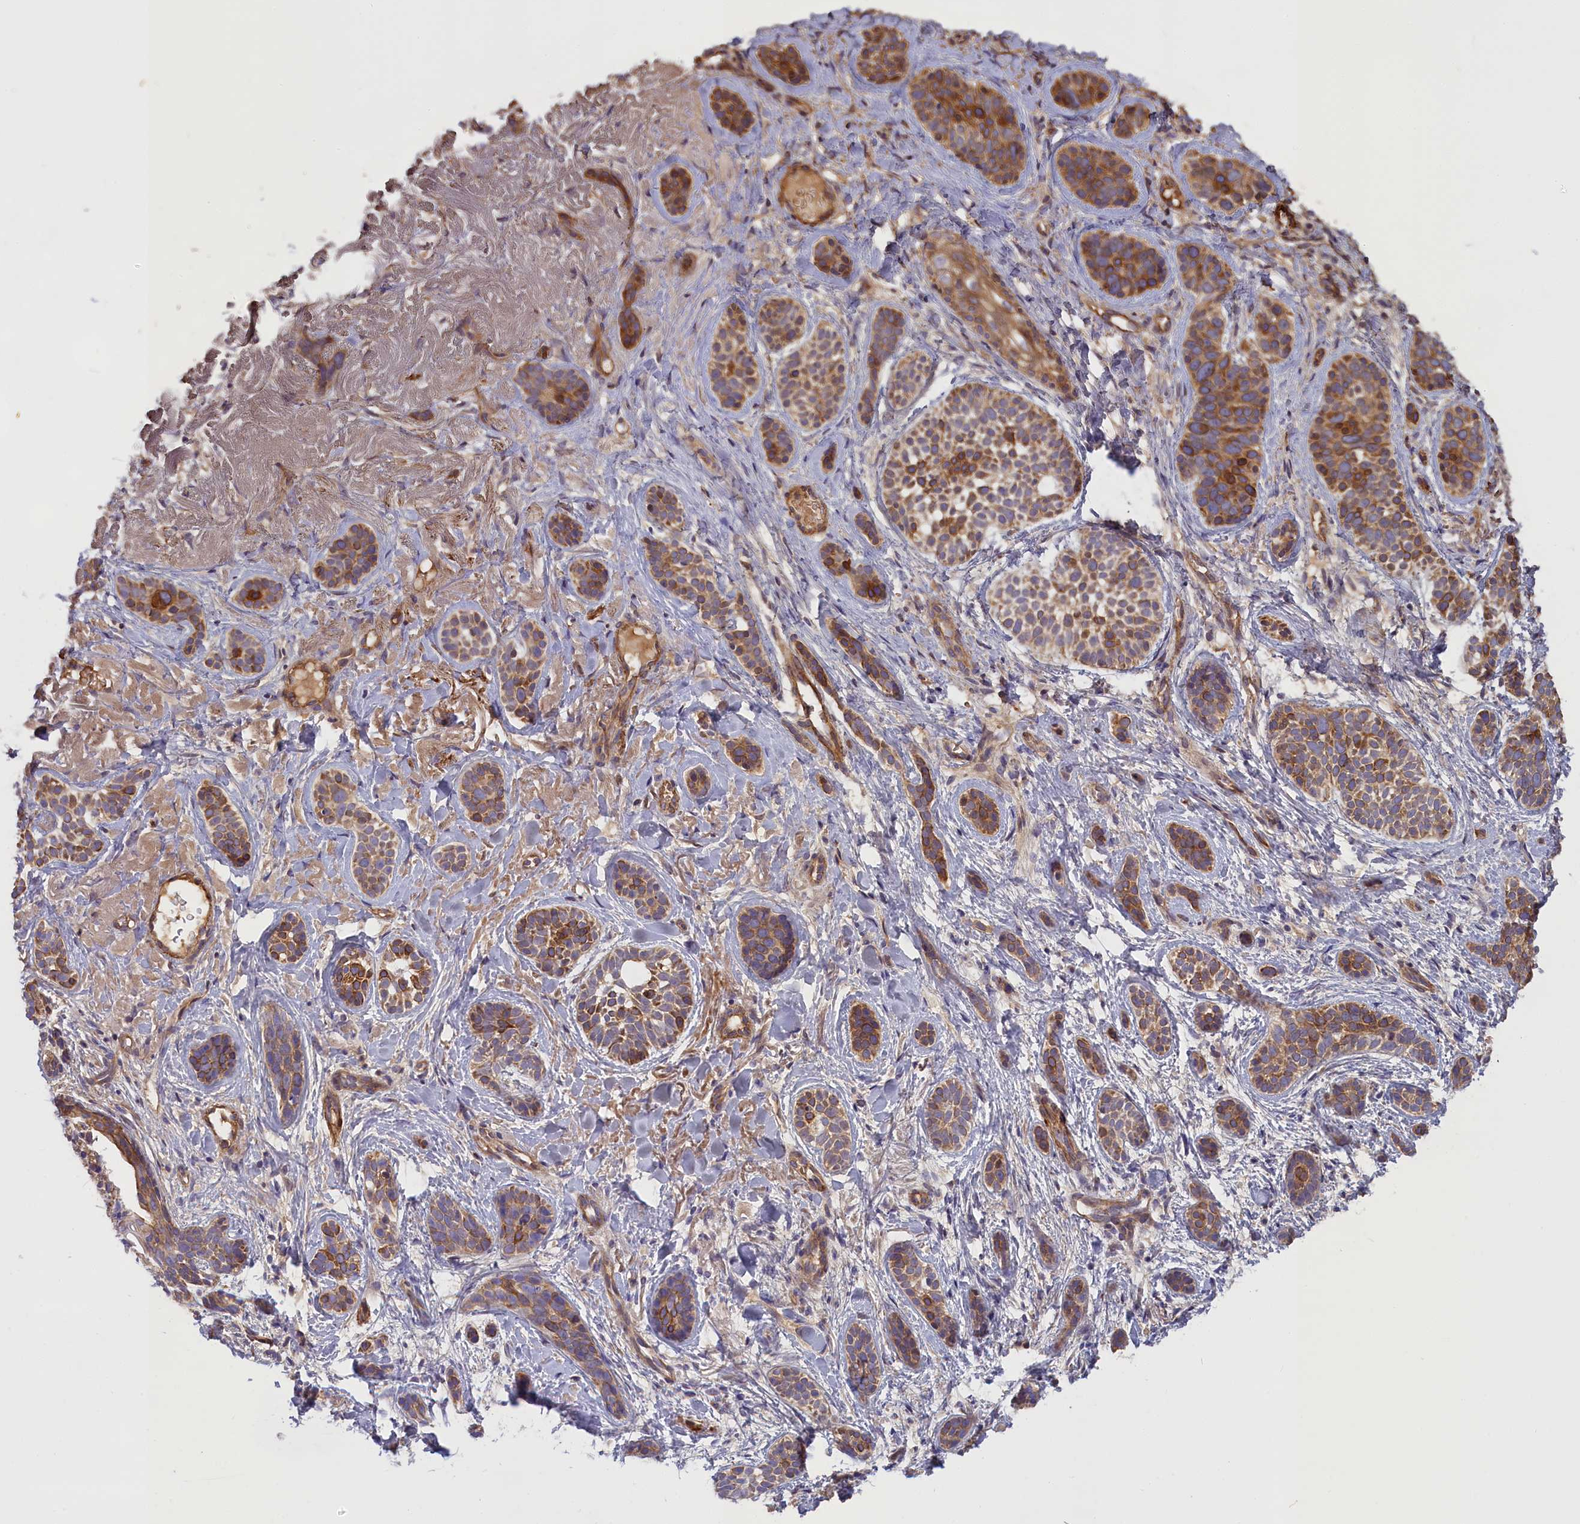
{"staining": {"intensity": "moderate", "quantity": ">75%", "location": "cytoplasmic/membranous"}, "tissue": "skin cancer", "cell_type": "Tumor cells", "image_type": "cancer", "snomed": [{"axis": "morphology", "description": "Basal cell carcinoma"}, {"axis": "topography", "description": "Skin"}], "caption": "Protein expression analysis of basal cell carcinoma (skin) shows moderate cytoplasmic/membranous staining in approximately >75% of tumor cells.", "gene": "FUZ", "patient": {"sex": "male", "age": 71}}